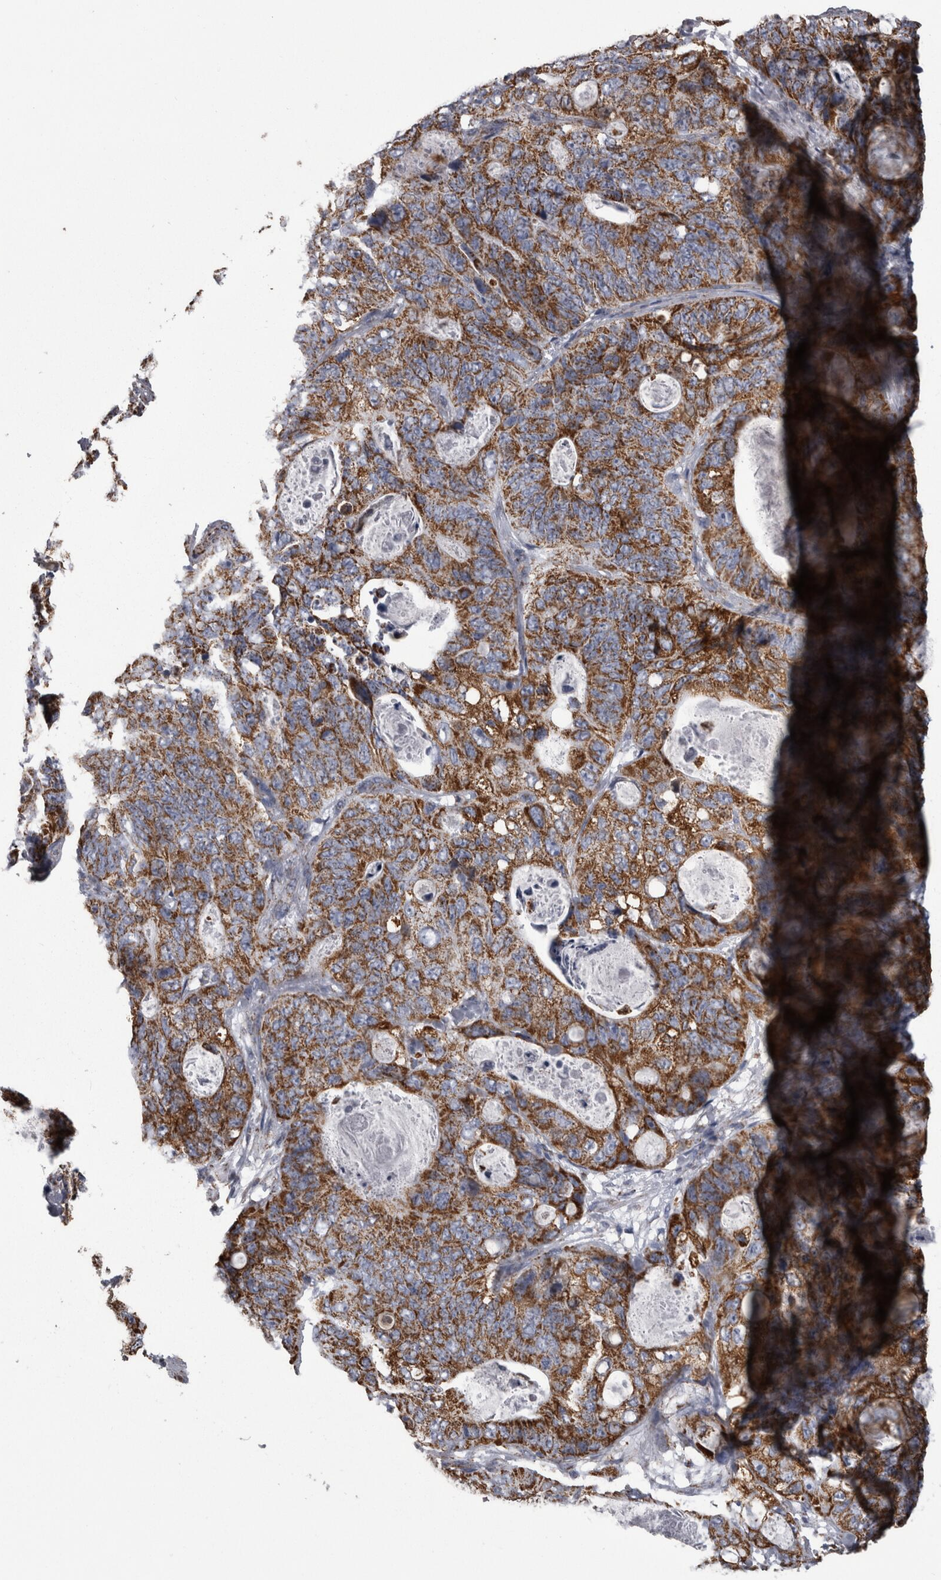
{"staining": {"intensity": "strong", "quantity": ">75%", "location": "cytoplasmic/membranous"}, "tissue": "stomach cancer", "cell_type": "Tumor cells", "image_type": "cancer", "snomed": [{"axis": "morphology", "description": "Normal tissue, NOS"}, {"axis": "morphology", "description": "Adenocarcinoma, NOS"}, {"axis": "topography", "description": "Stomach"}], "caption": "This is an image of immunohistochemistry (IHC) staining of stomach cancer (adenocarcinoma), which shows strong expression in the cytoplasmic/membranous of tumor cells.", "gene": "MDH2", "patient": {"sex": "female", "age": 89}}